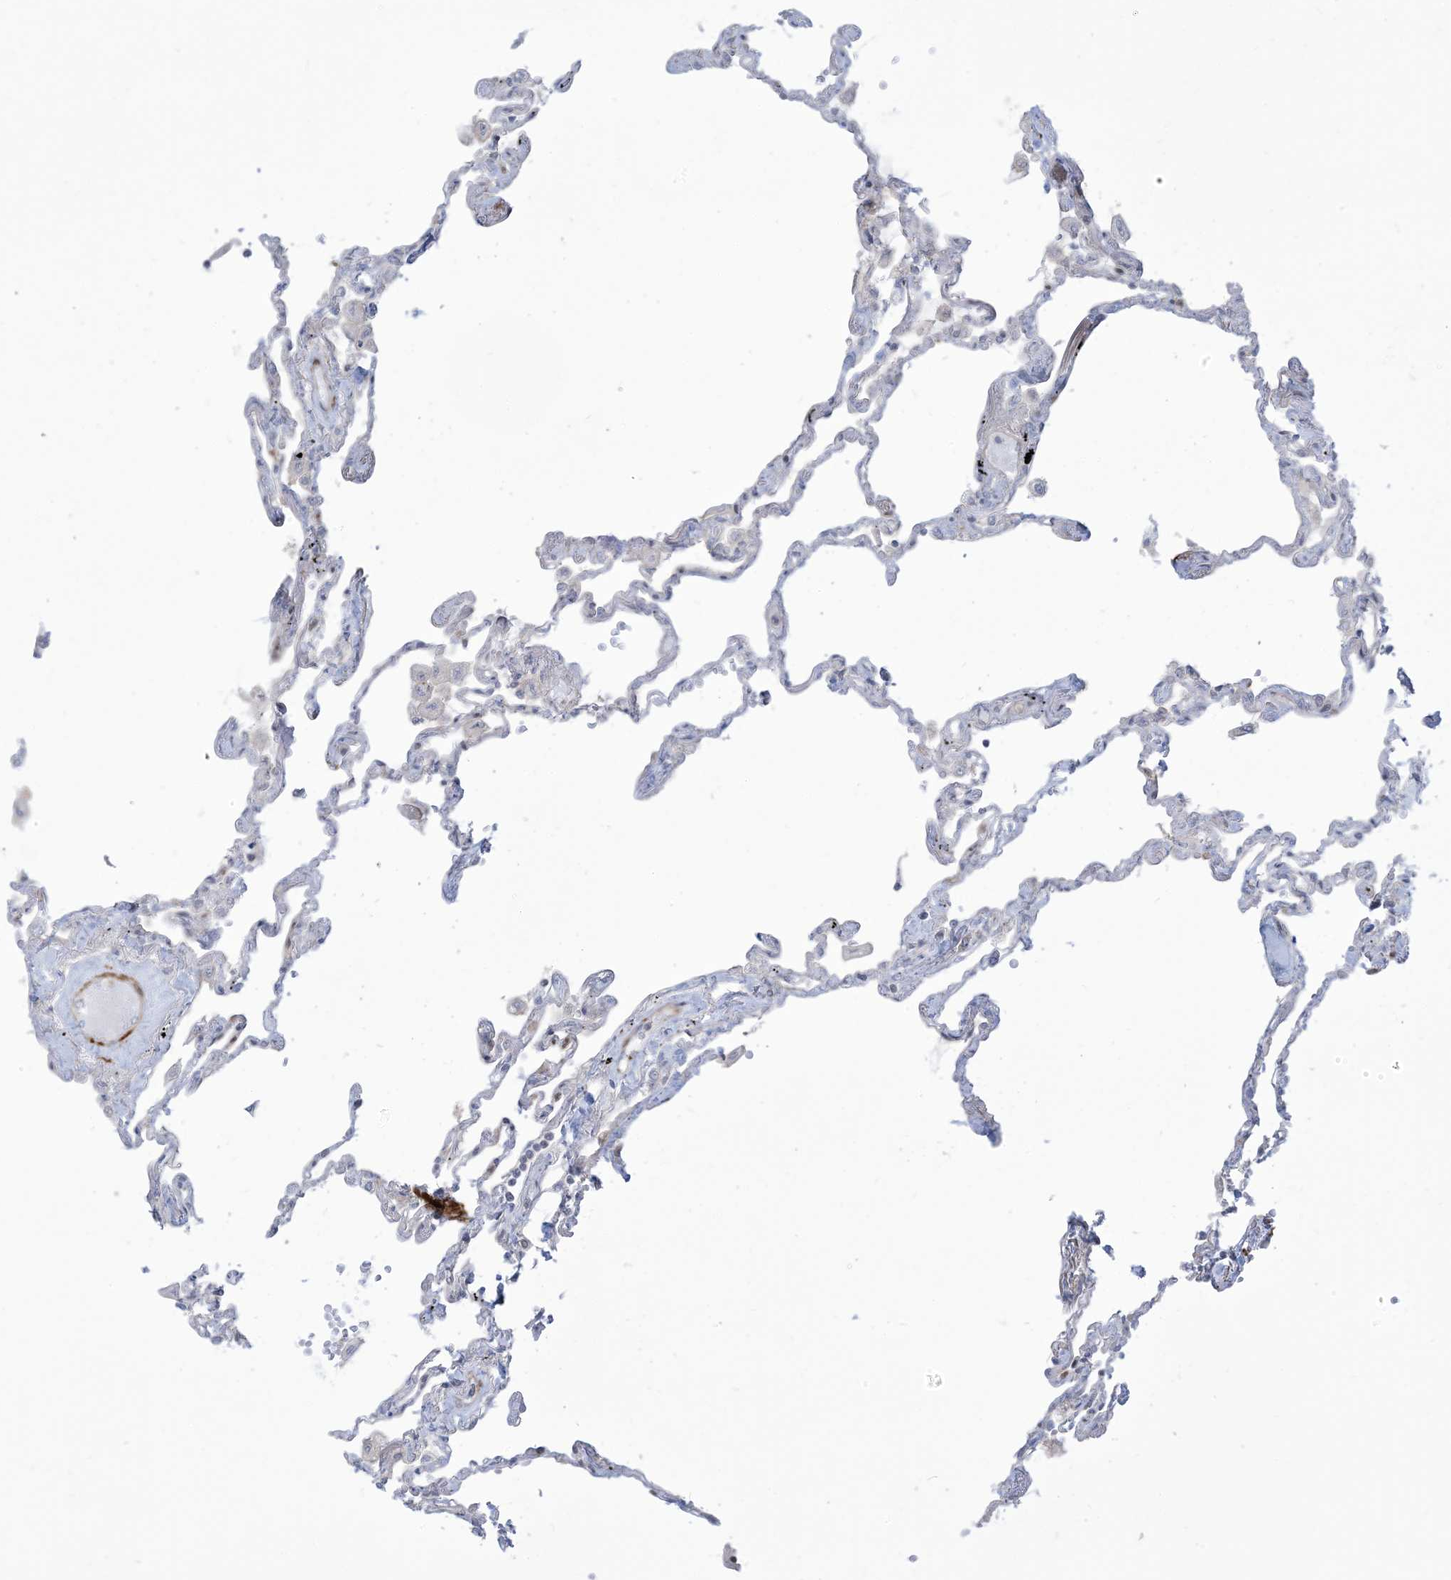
{"staining": {"intensity": "negative", "quantity": "none", "location": "none"}, "tissue": "lung", "cell_type": "Alveolar cells", "image_type": "normal", "snomed": [{"axis": "morphology", "description": "Normal tissue, NOS"}, {"axis": "topography", "description": "Lung"}], "caption": "IHC of unremarkable lung exhibits no positivity in alveolar cells.", "gene": "AFTPH", "patient": {"sex": "female", "age": 67}}